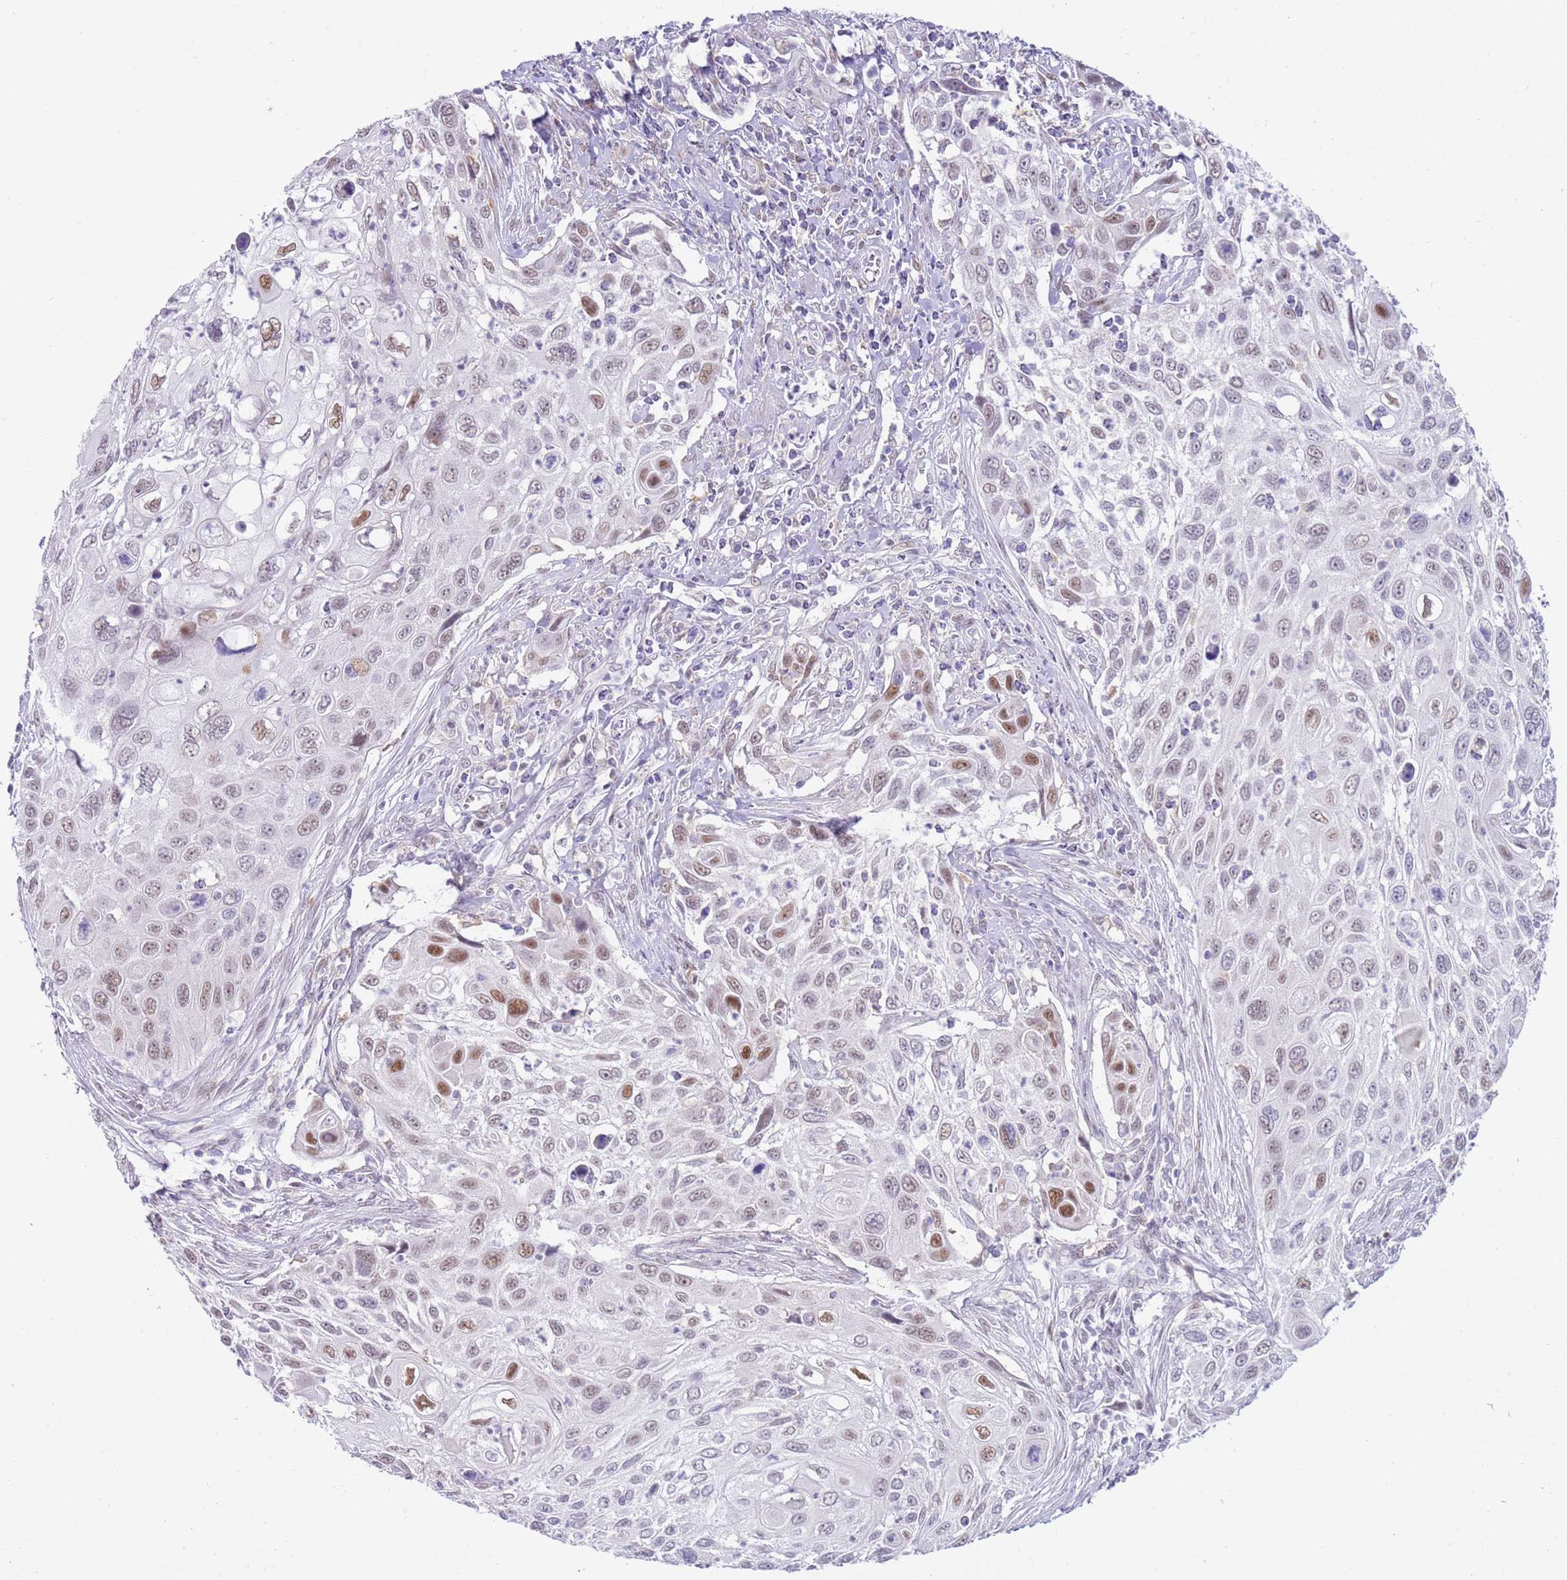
{"staining": {"intensity": "moderate", "quantity": "<25%", "location": "nuclear"}, "tissue": "cervical cancer", "cell_type": "Tumor cells", "image_type": "cancer", "snomed": [{"axis": "morphology", "description": "Squamous cell carcinoma, NOS"}, {"axis": "topography", "description": "Cervix"}], "caption": "Moderate nuclear protein staining is seen in approximately <25% of tumor cells in cervical cancer.", "gene": "PPP1R17", "patient": {"sex": "female", "age": 70}}